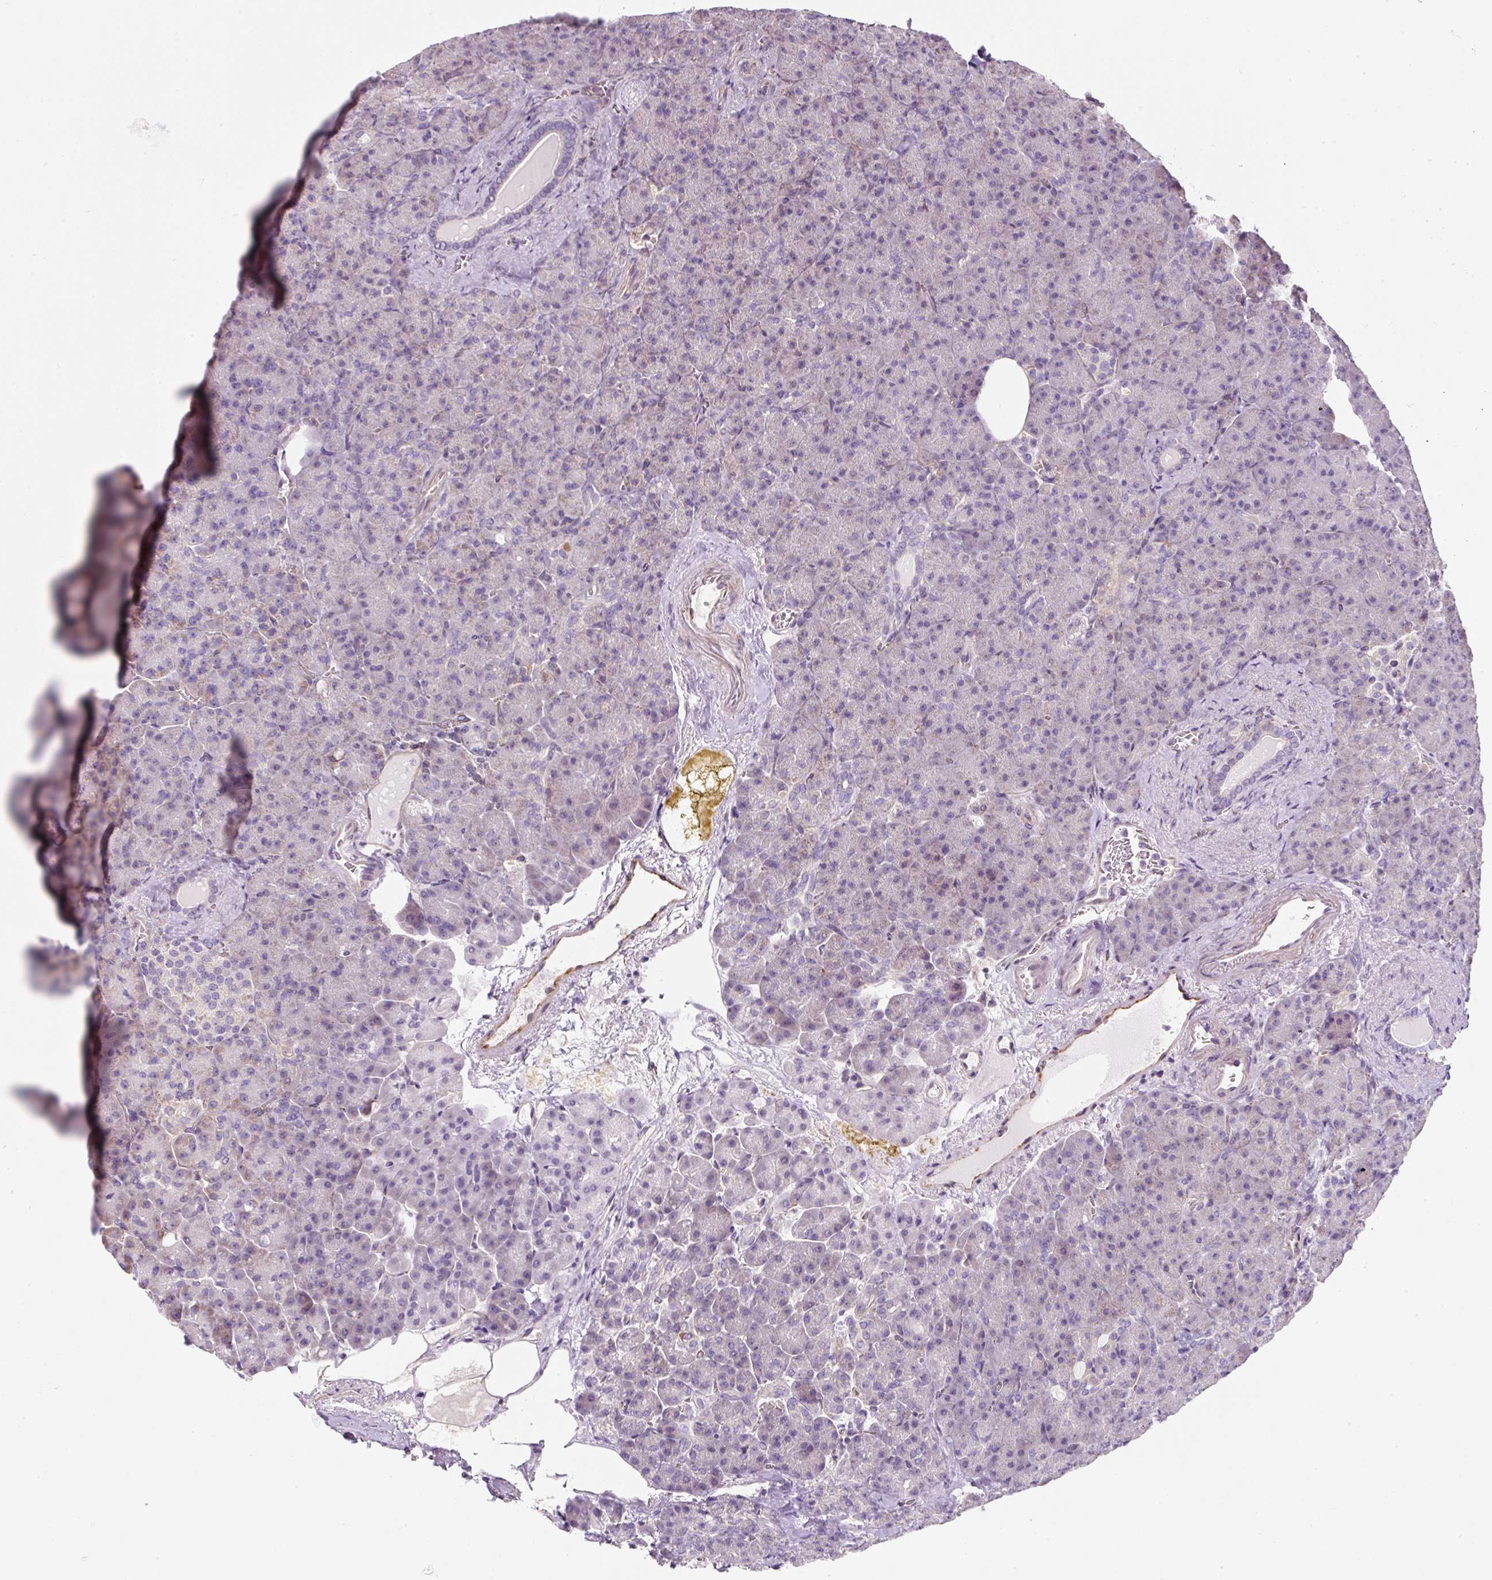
{"staining": {"intensity": "negative", "quantity": "none", "location": "none"}, "tissue": "pancreas", "cell_type": "Exocrine glandular cells", "image_type": "normal", "snomed": [{"axis": "morphology", "description": "Normal tissue, NOS"}, {"axis": "topography", "description": "Pancreas"}], "caption": "Immunohistochemical staining of benign human pancreas reveals no significant staining in exocrine glandular cells. Brightfield microscopy of immunohistochemistry (IHC) stained with DAB (brown) and hematoxylin (blue), captured at high magnification.", "gene": "ERAP2", "patient": {"sex": "female", "age": 74}}